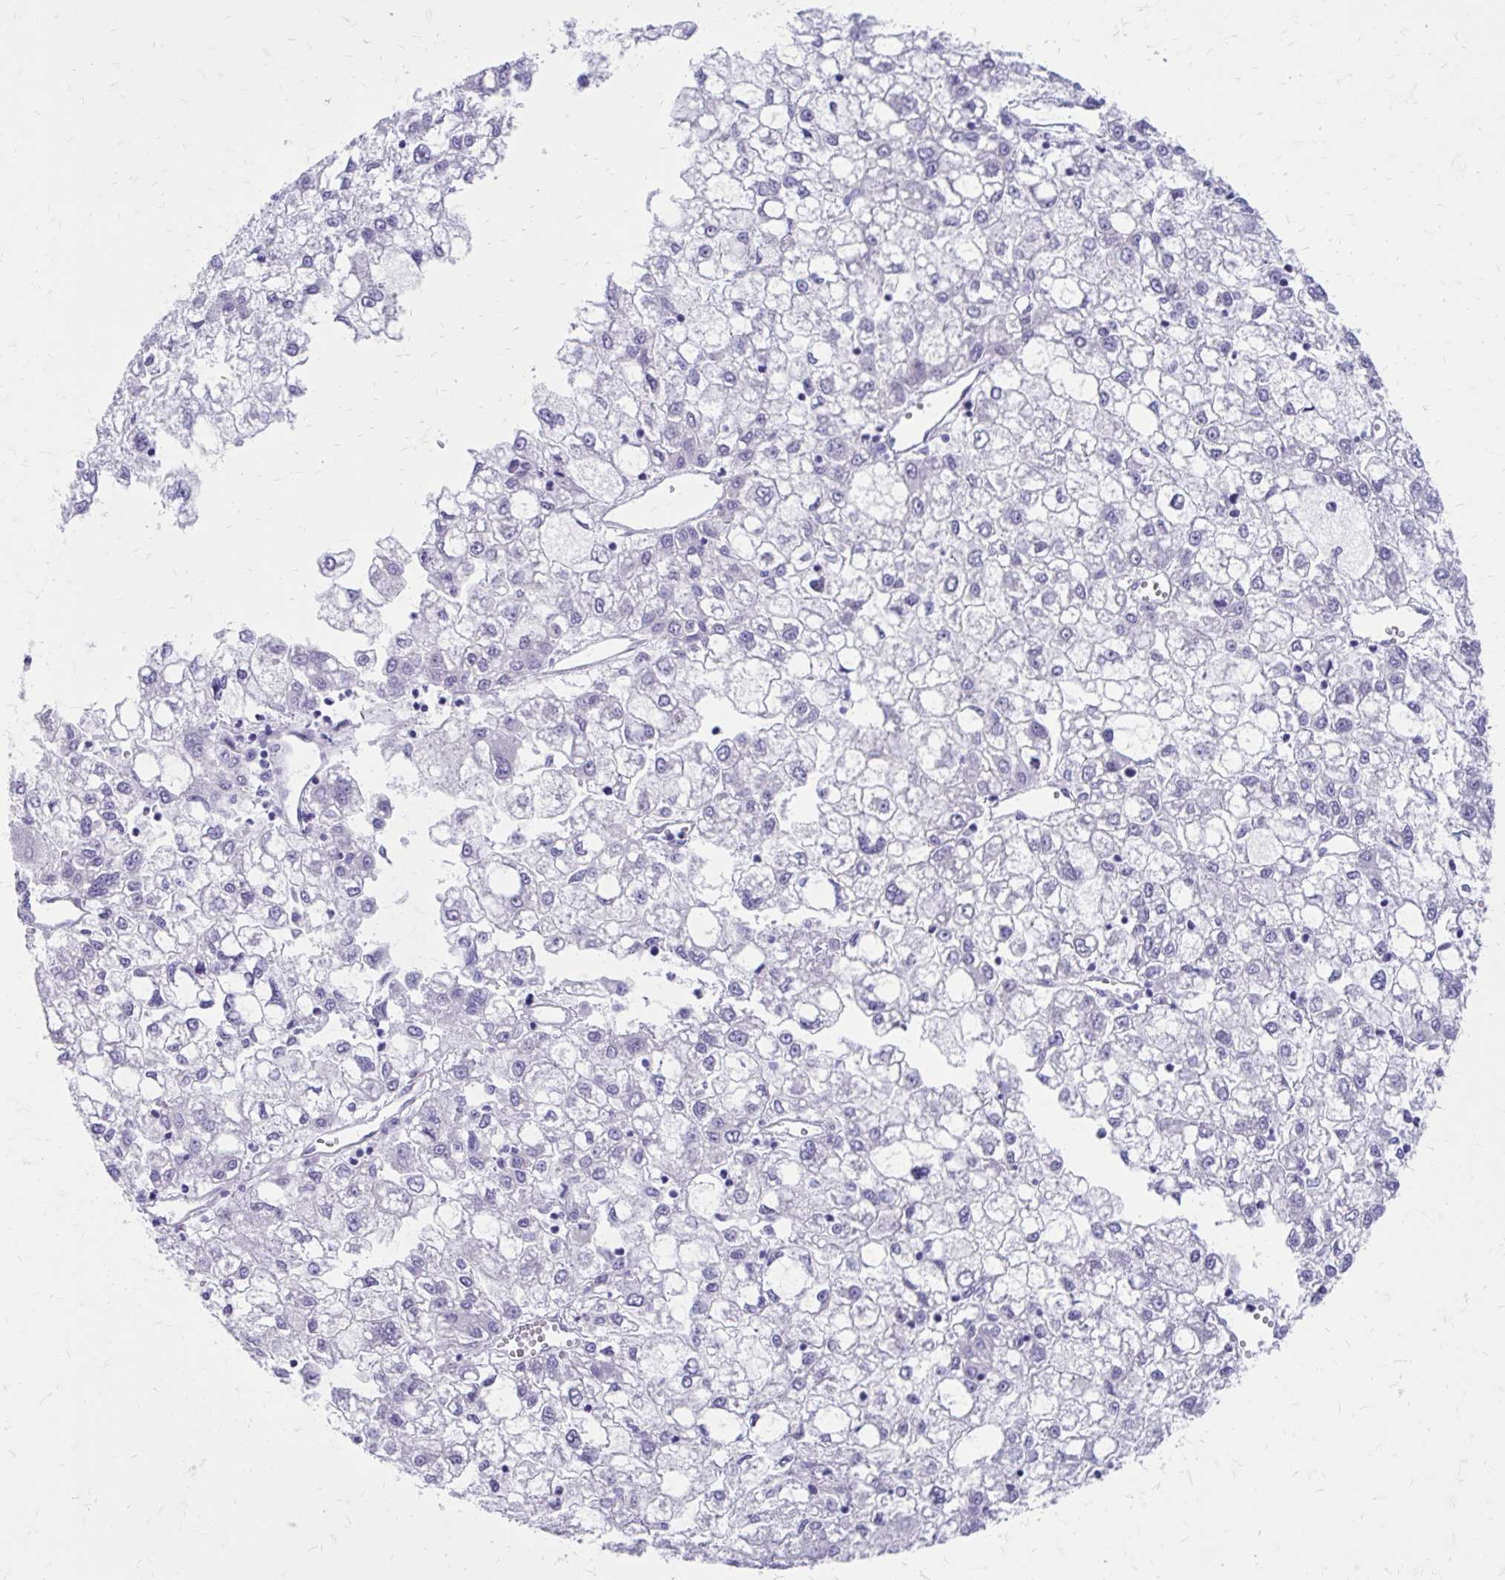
{"staining": {"intensity": "negative", "quantity": "none", "location": "none"}, "tissue": "liver cancer", "cell_type": "Tumor cells", "image_type": "cancer", "snomed": [{"axis": "morphology", "description": "Carcinoma, Hepatocellular, NOS"}, {"axis": "topography", "description": "Liver"}], "caption": "The histopathology image displays no staining of tumor cells in liver hepatocellular carcinoma. (DAB immunohistochemistry (IHC) visualized using brightfield microscopy, high magnification).", "gene": "LCN15", "patient": {"sex": "male", "age": 40}}